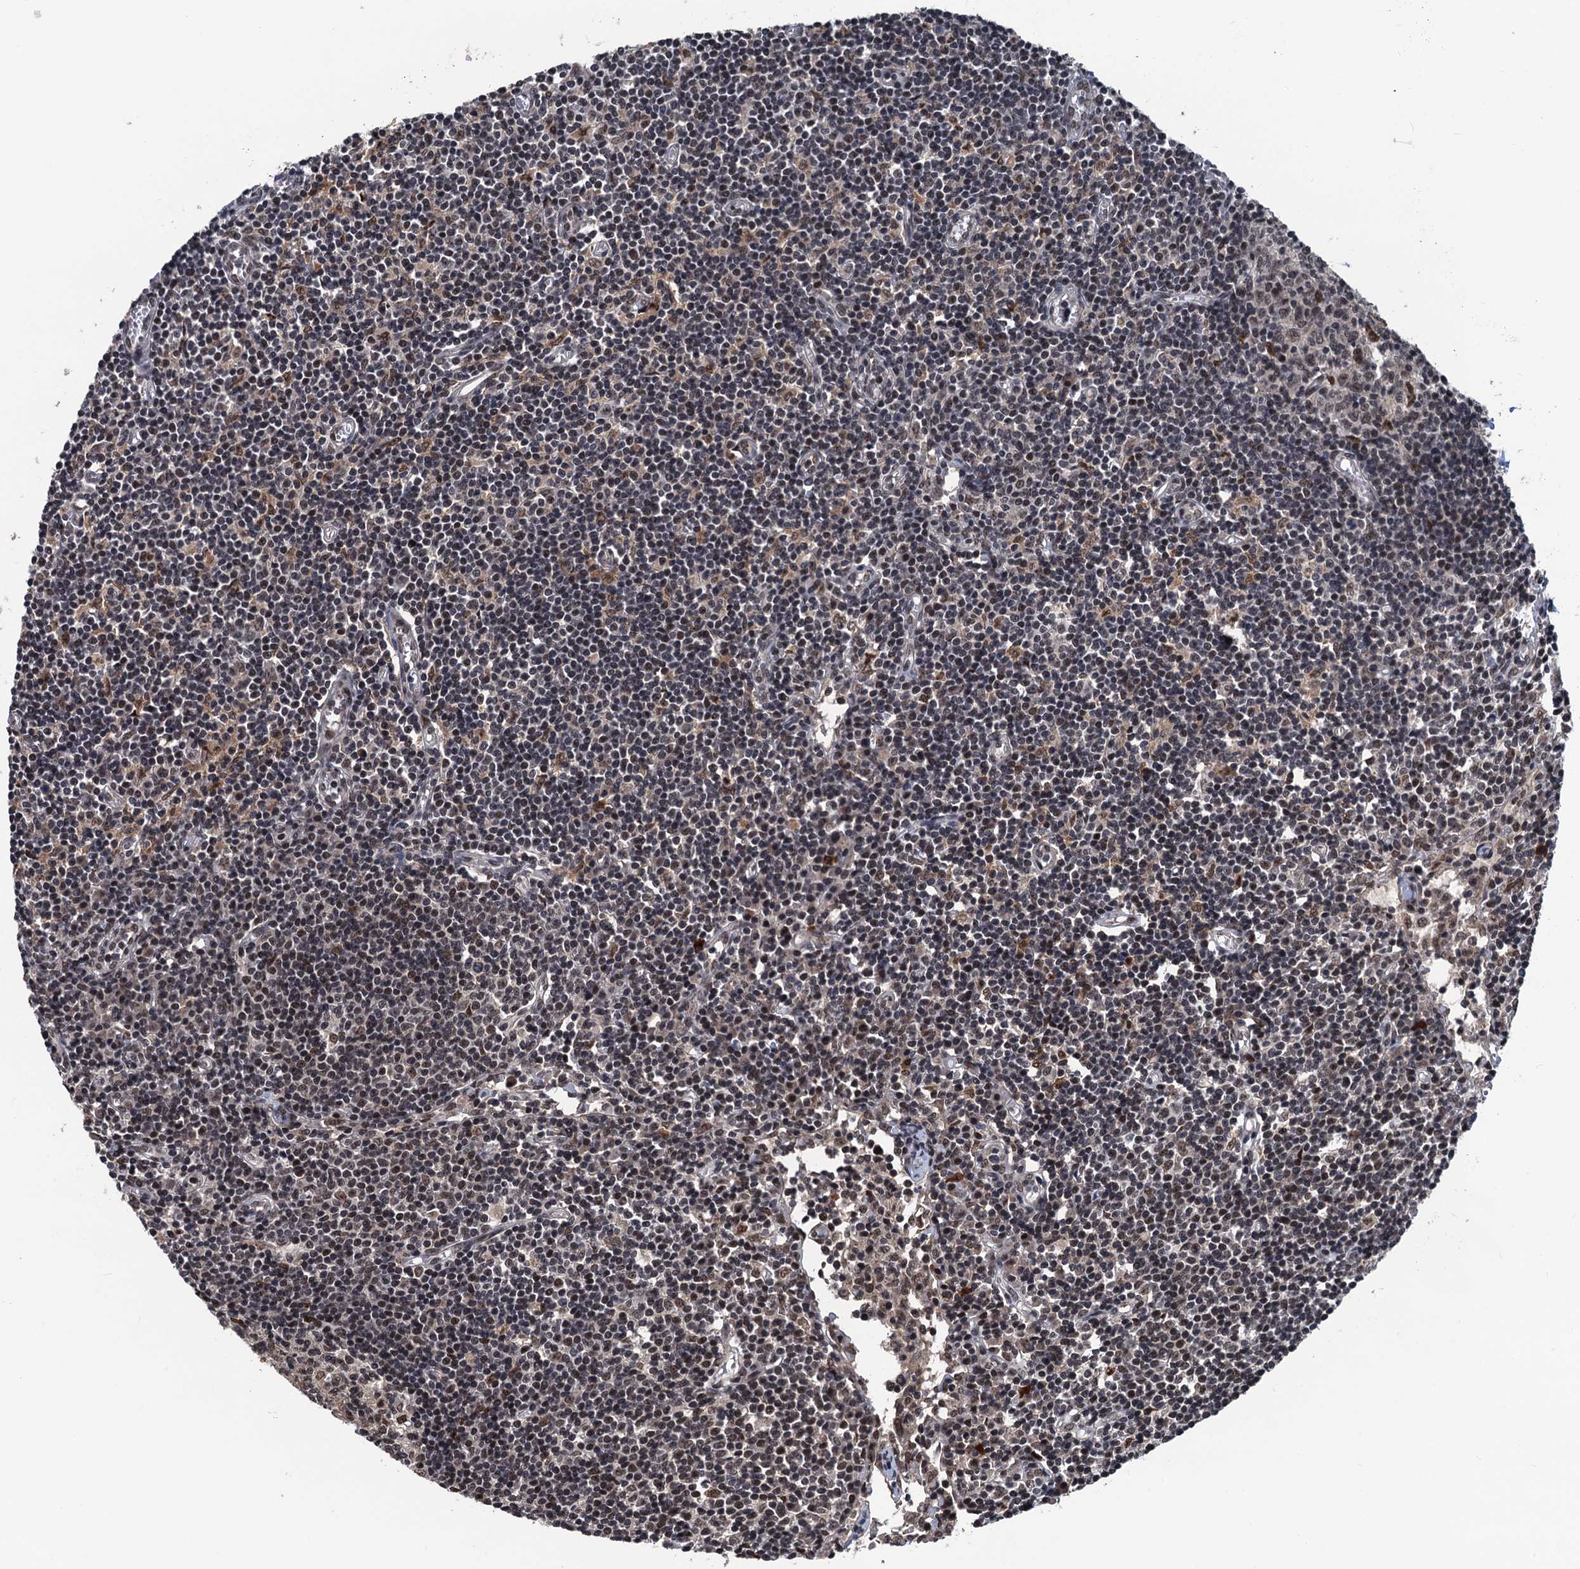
{"staining": {"intensity": "moderate", "quantity": ">75%", "location": "nuclear"}, "tissue": "lymph node", "cell_type": "Germinal center cells", "image_type": "normal", "snomed": [{"axis": "morphology", "description": "Normal tissue, NOS"}, {"axis": "topography", "description": "Lymph node"}], "caption": "Lymph node stained with a protein marker exhibits moderate staining in germinal center cells.", "gene": "RASSF4", "patient": {"sex": "female", "age": 55}}